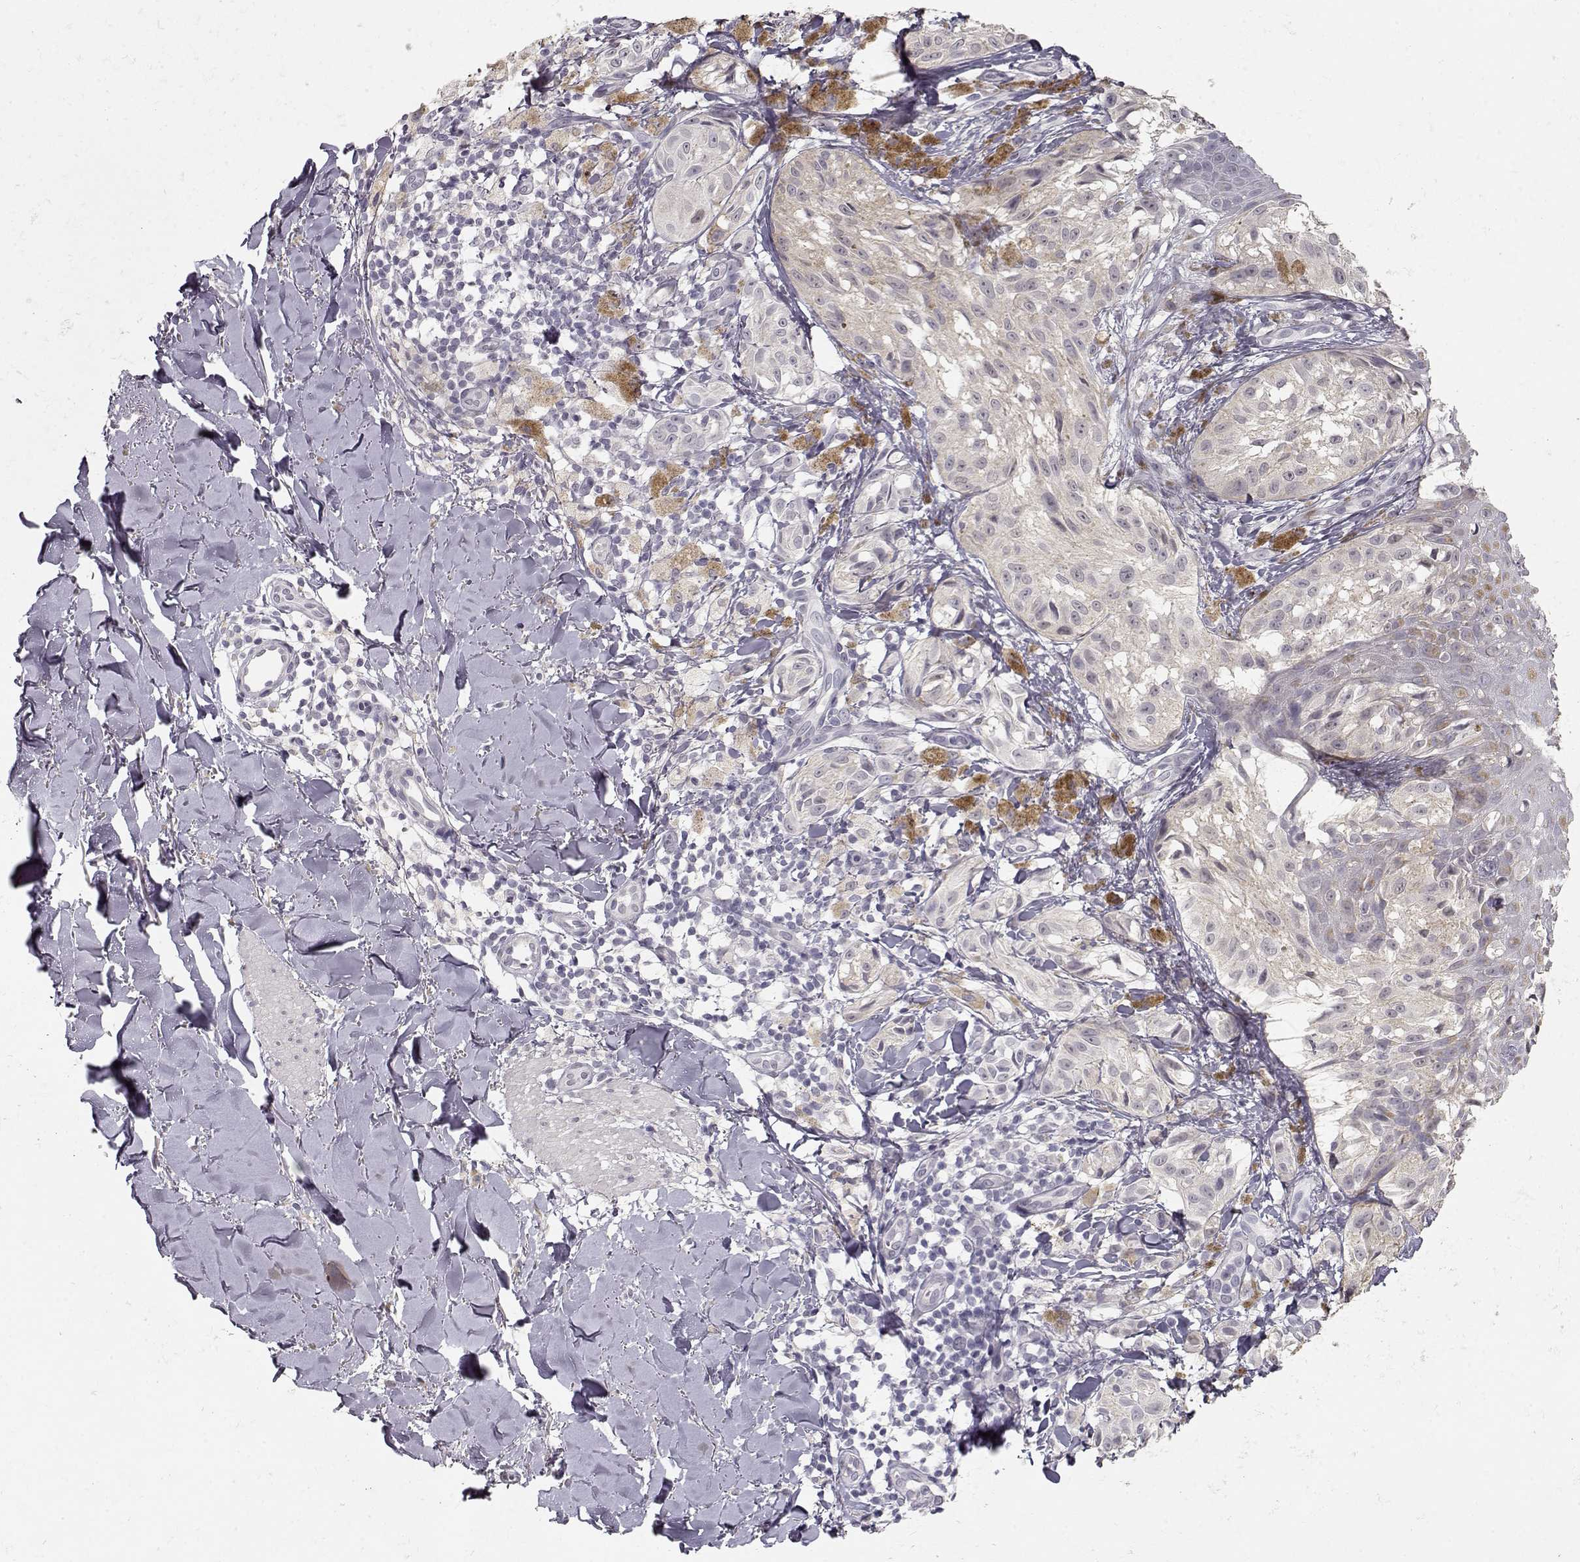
{"staining": {"intensity": "negative", "quantity": "none", "location": "none"}, "tissue": "melanoma", "cell_type": "Tumor cells", "image_type": "cancer", "snomed": [{"axis": "morphology", "description": "Malignant melanoma, NOS"}, {"axis": "topography", "description": "Skin"}], "caption": "This is a histopathology image of IHC staining of melanoma, which shows no positivity in tumor cells.", "gene": "TPH2", "patient": {"sex": "male", "age": 36}}